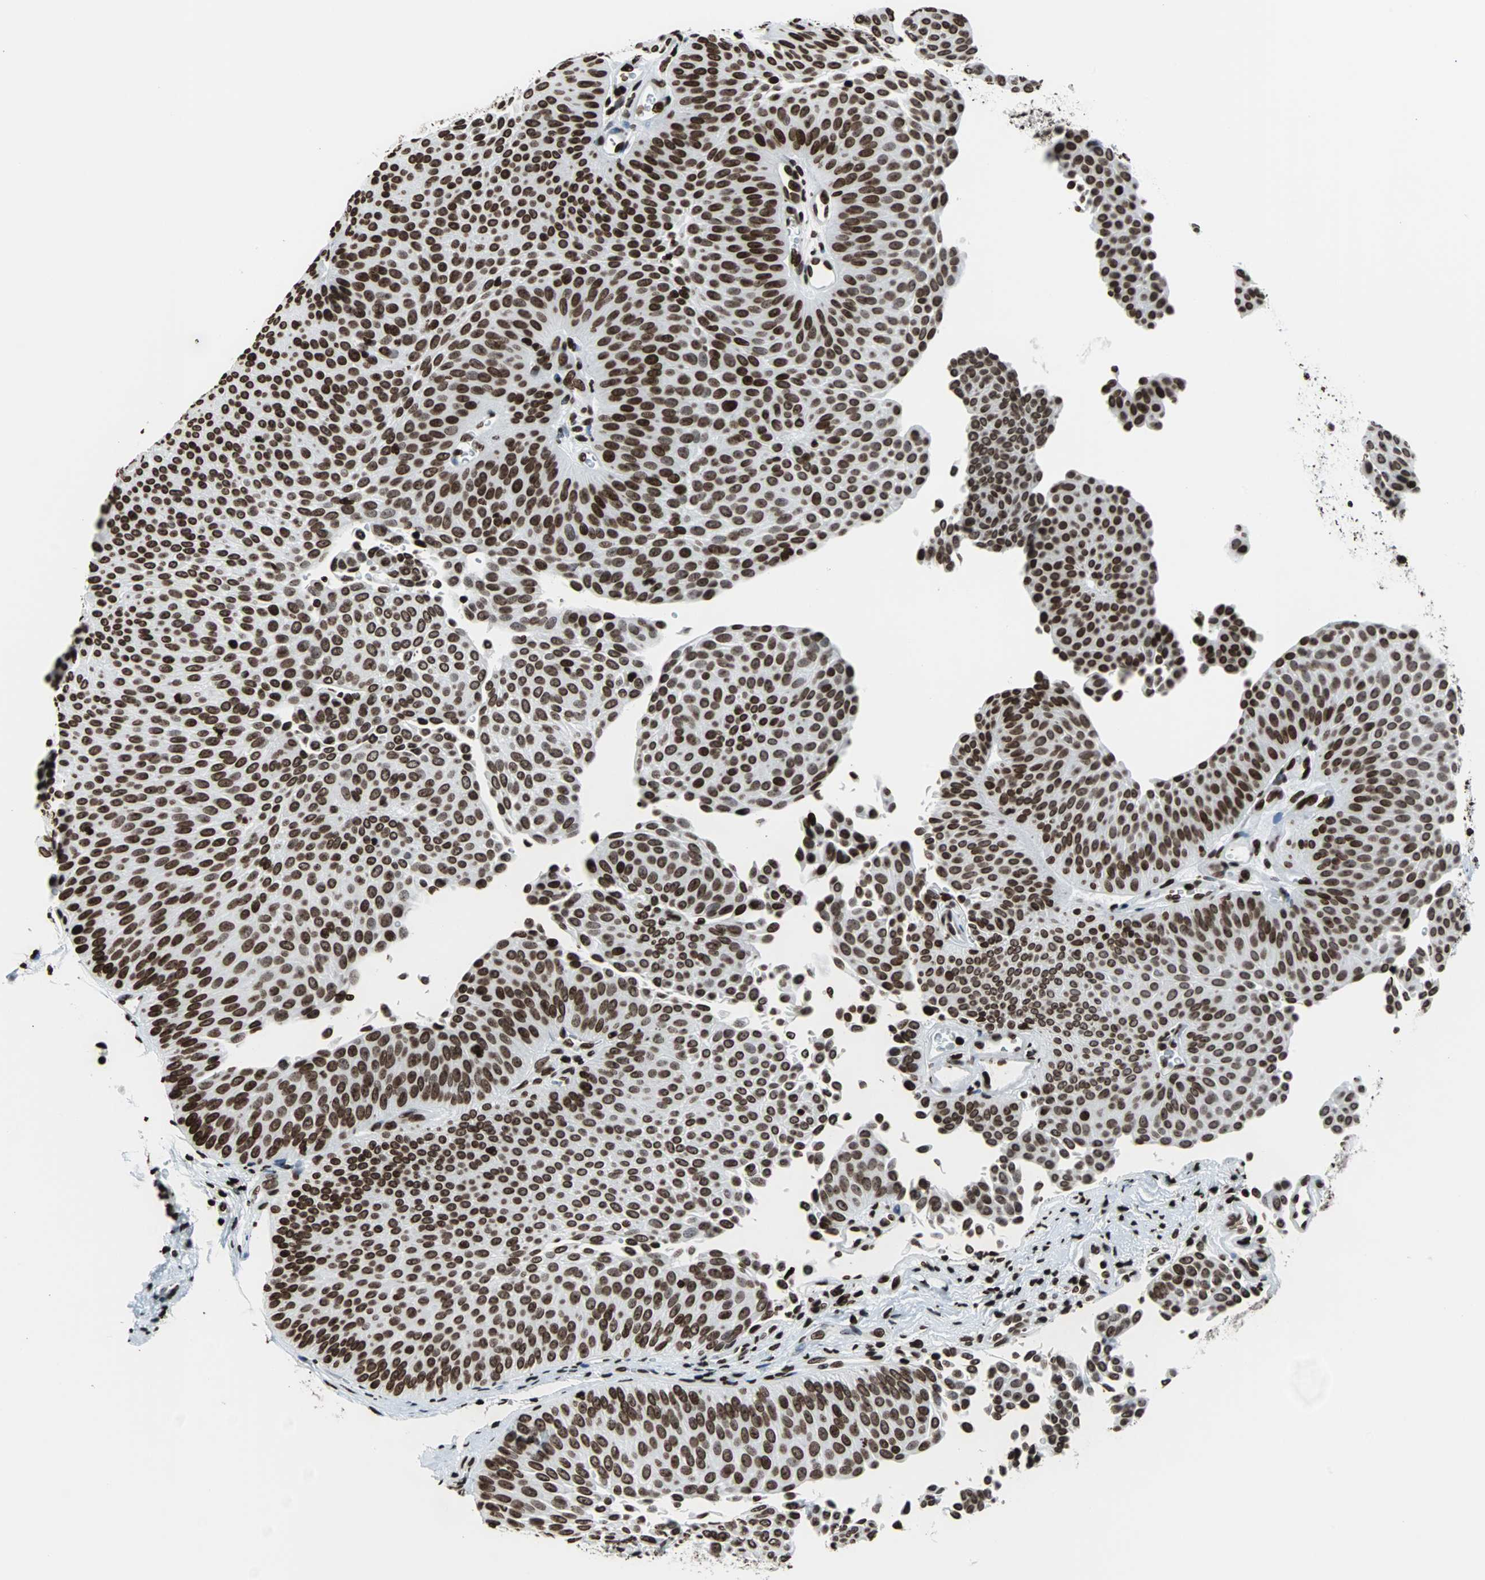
{"staining": {"intensity": "strong", "quantity": ">75%", "location": "nuclear"}, "tissue": "urothelial cancer", "cell_type": "Tumor cells", "image_type": "cancer", "snomed": [{"axis": "morphology", "description": "Urothelial carcinoma, Low grade"}, {"axis": "topography", "description": "Urinary bladder"}], "caption": "Low-grade urothelial carcinoma was stained to show a protein in brown. There is high levels of strong nuclear staining in approximately >75% of tumor cells. (DAB (3,3'-diaminobenzidine) IHC with brightfield microscopy, high magnification).", "gene": "H2BC18", "patient": {"sex": "female", "age": 60}}